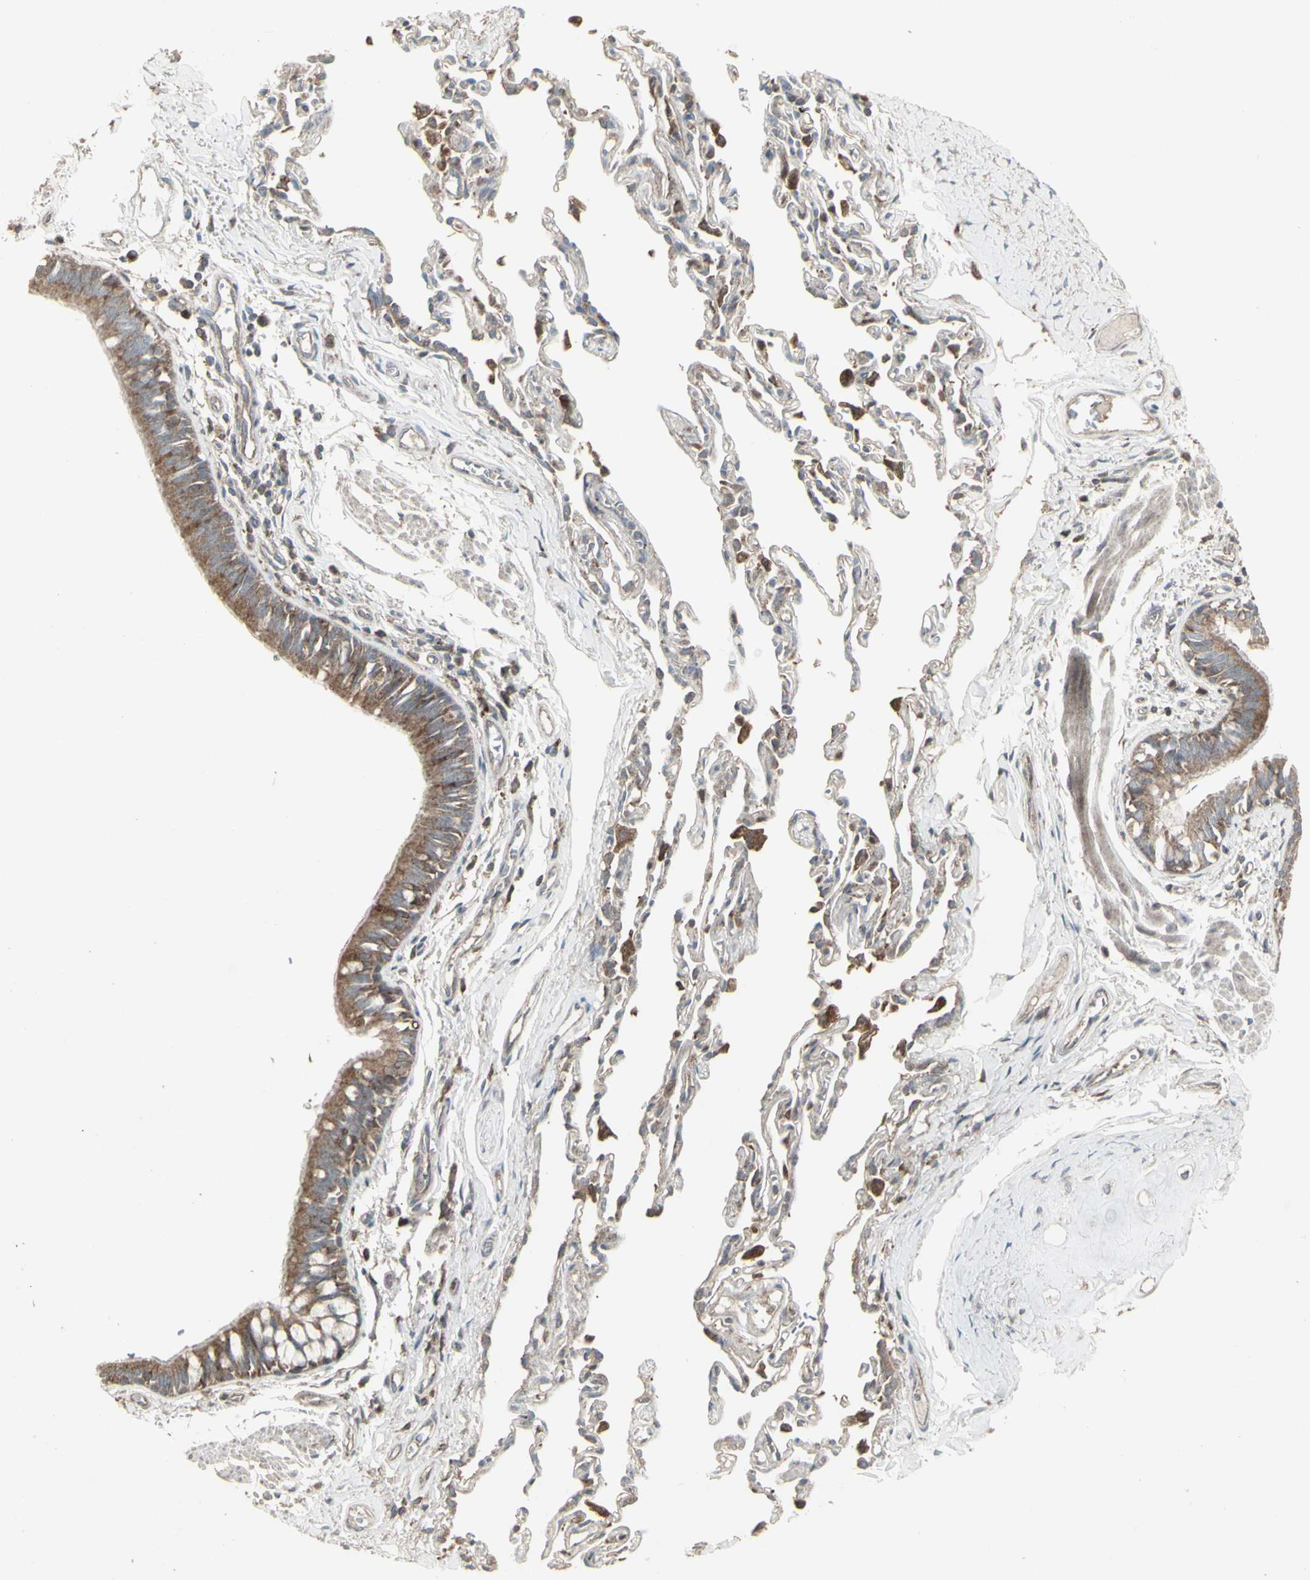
{"staining": {"intensity": "moderate", "quantity": ">75%", "location": "cytoplasmic/membranous"}, "tissue": "bronchus", "cell_type": "Respiratory epithelial cells", "image_type": "normal", "snomed": [{"axis": "morphology", "description": "Normal tissue, NOS"}, {"axis": "topography", "description": "Bronchus"}, {"axis": "topography", "description": "Lung"}], "caption": "Immunohistochemistry (IHC) staining of unremarkable bronchus, which exhibits medium levels of moderate cytoplasmic/membranous positivity in about >75% of respiratory epithelial cells indicating moderate cytoplasmic/membranous protein expression. The staining was performed using DAB (3,3'-diaminobenzidine) (brown) for protein detection and nuclei were counterstained in hematoxylin (blue).", "gene": "RNASEL", "patient": {"sex": "male", "age": 64}}